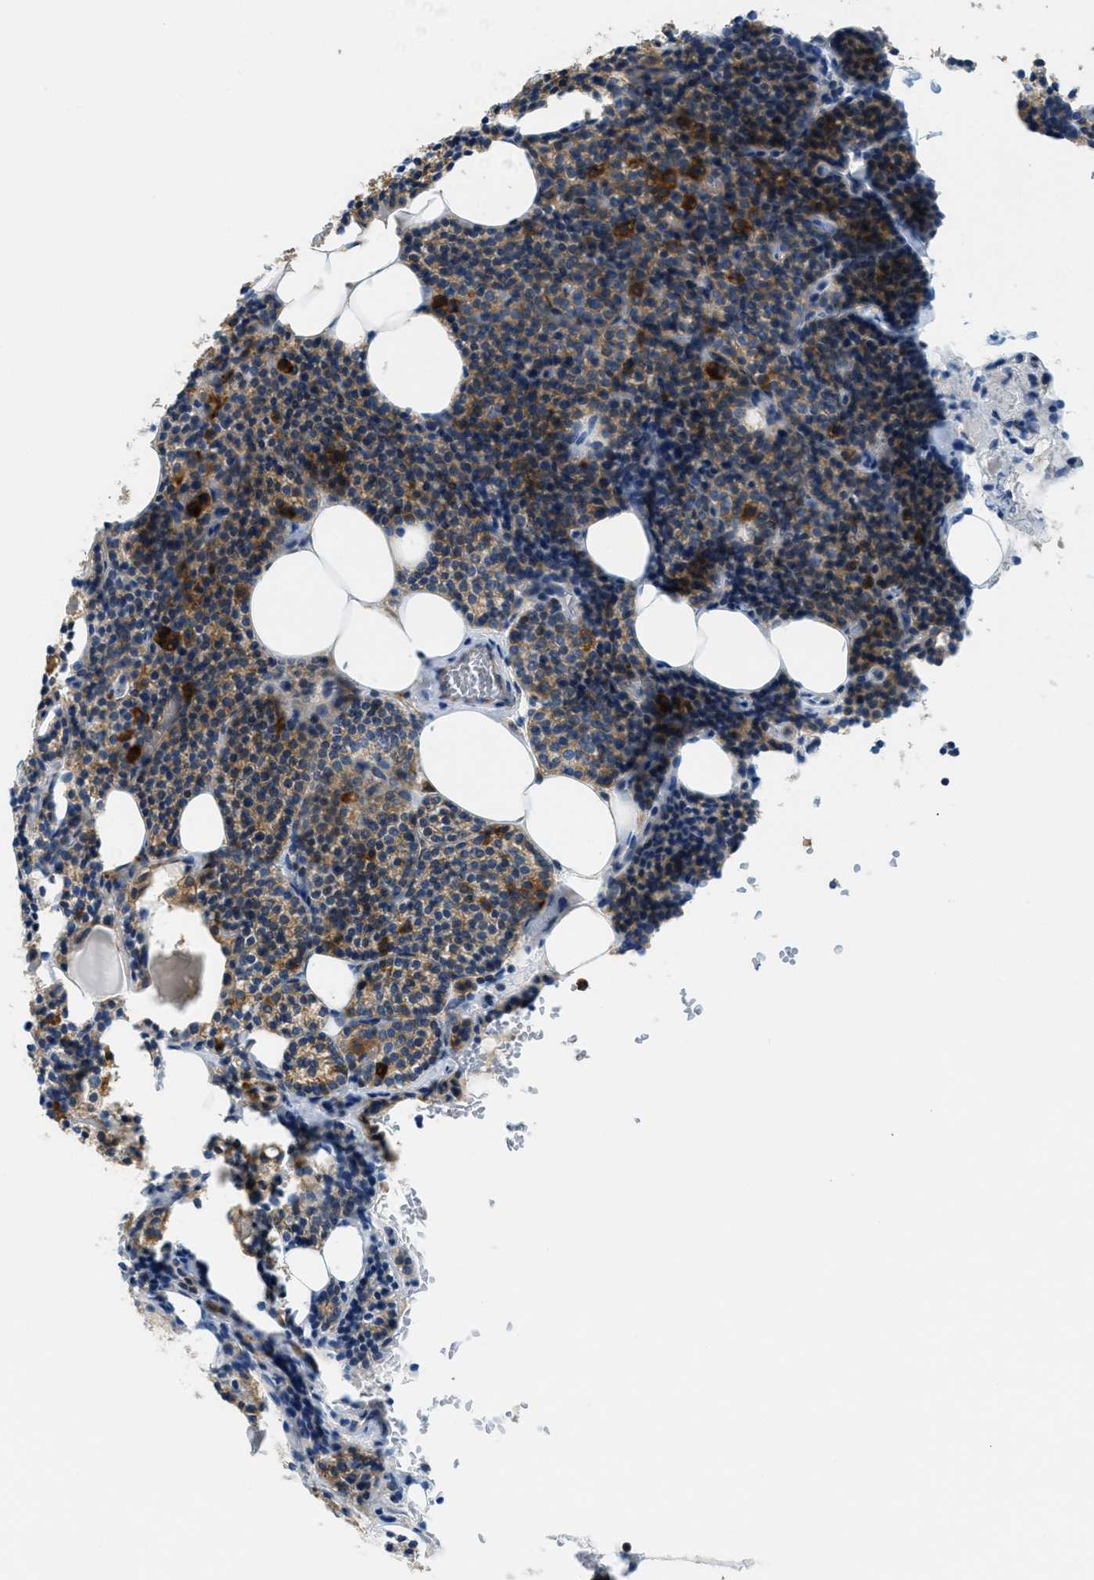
{"staining": {"intensity": "moderate", "quantity": ">75%", "location": "cytoplasmic/membranous"}, "tissue": "parathyroid gland", "cell_type": "Glandular cells", "image_type": "normal", "snomed": [{"axis": "morphology", "description": "Normal tissue, NOS"}, {"axis": "morphology", "description": "Adenoma, NOS"}, {"axis": "topography", "description": "Parathyroid gland"}], "caption": "Immunohistochemistry of normal human parathyroid gland exhibits medium levels of moderate cytoplasmic/membranous positivity in approximately >75% of glandular cells. Using DAB (brown) and hematoxylin (blue) stains, captured at high magnification using brightfield microscopy.", "gene": "RFFL", "patient": {"sex": "female", "age": 54}}